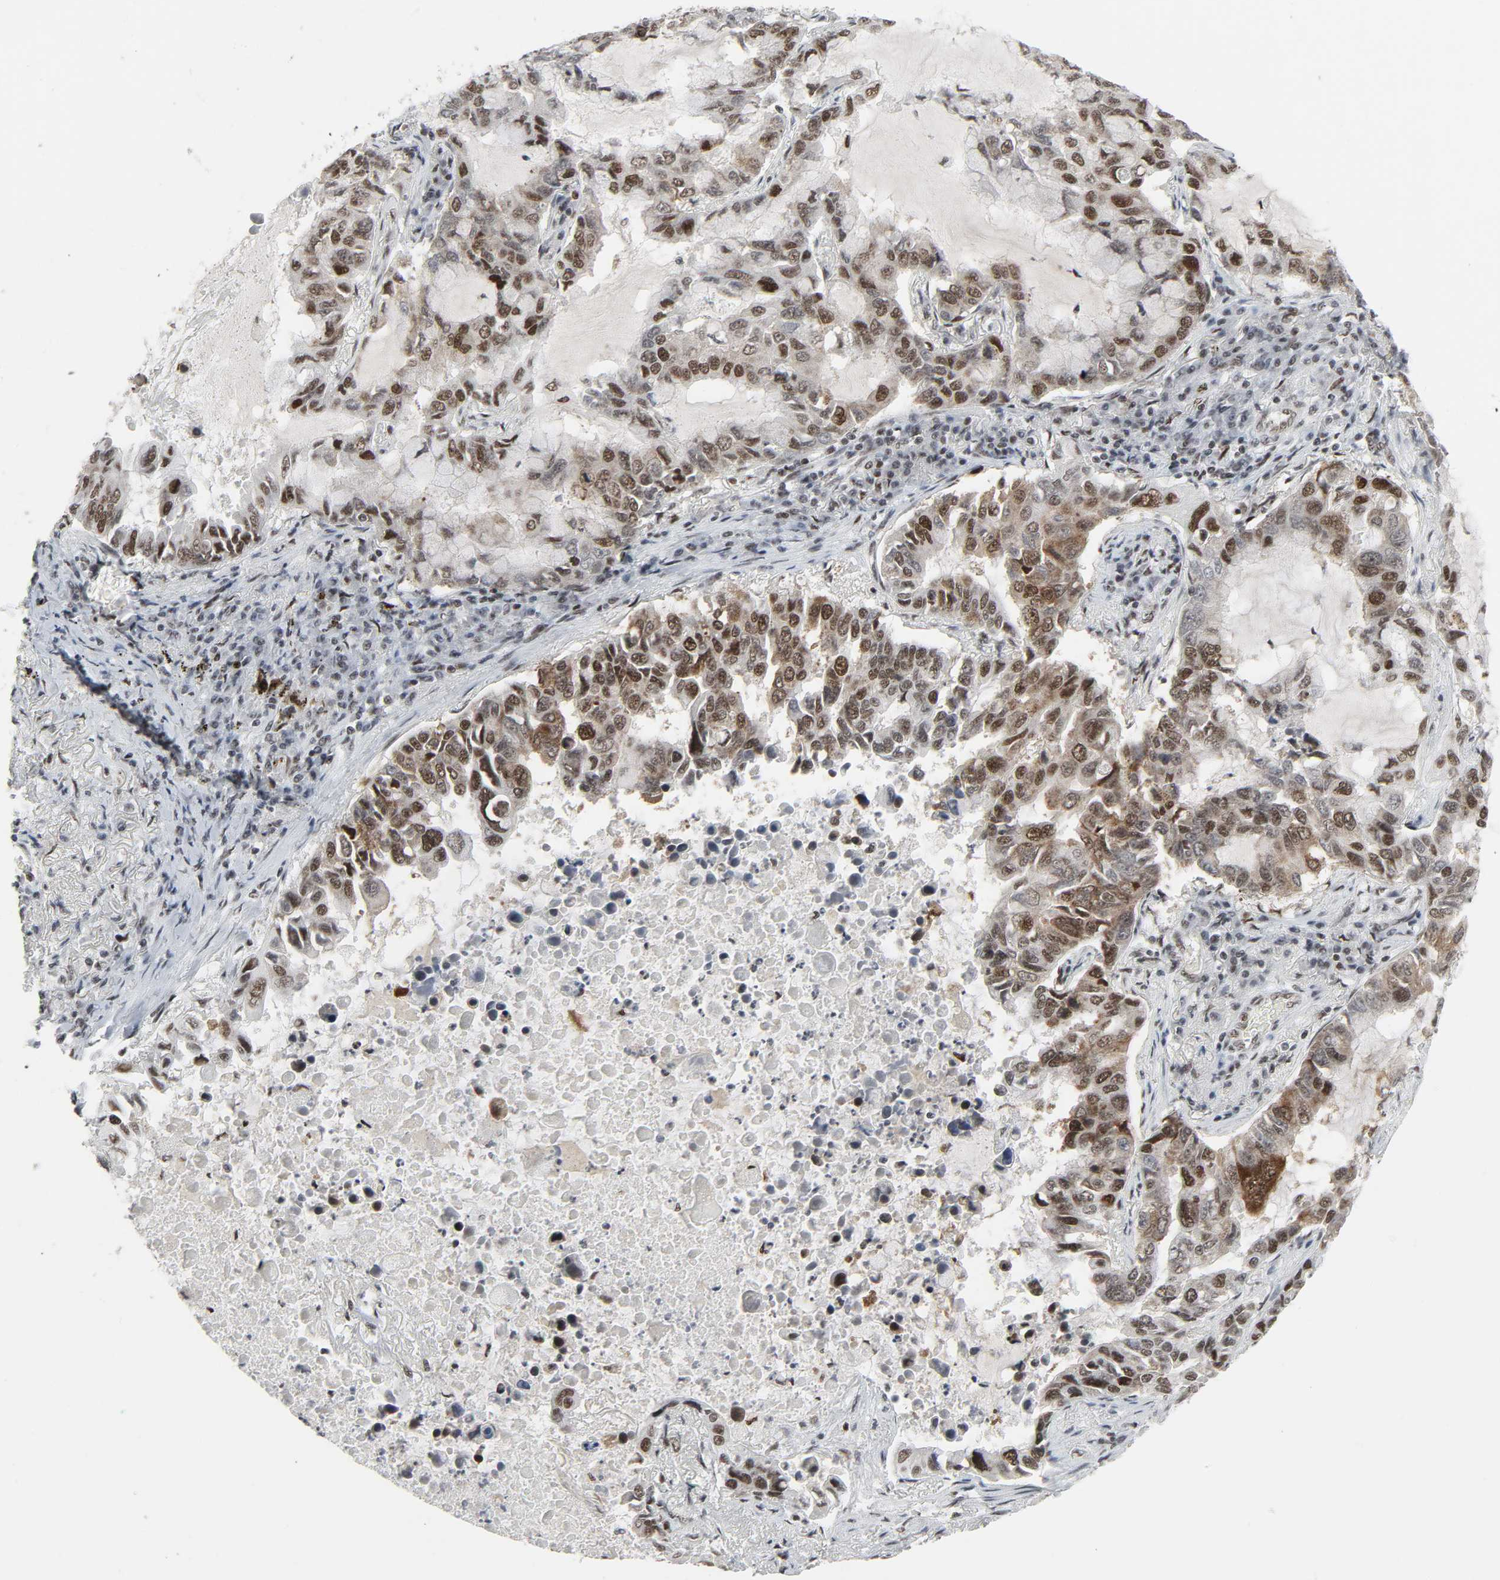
{"staining": {"intensity": "strong", "quantity": ">75%", "location": "nuclear"}, "tissue": "lung cancer", "cell_type": "Tumor cells", "image_type": "cancer", "snomed": [{"axis": "morphology", "description": "Adenocarcinoma, NOS"}, {"axis": "topography", "description": "Lung"}], "caption": "A brown stain shows strong nuclear expression of a protein in lung cancer tumor cells. Using DAB (brown) and hematoxylin (blue) stains, captured at high magnification using brightfield microscopy.", "gene": "CDK7", "patient": {"sex": "male", "age": 64}}